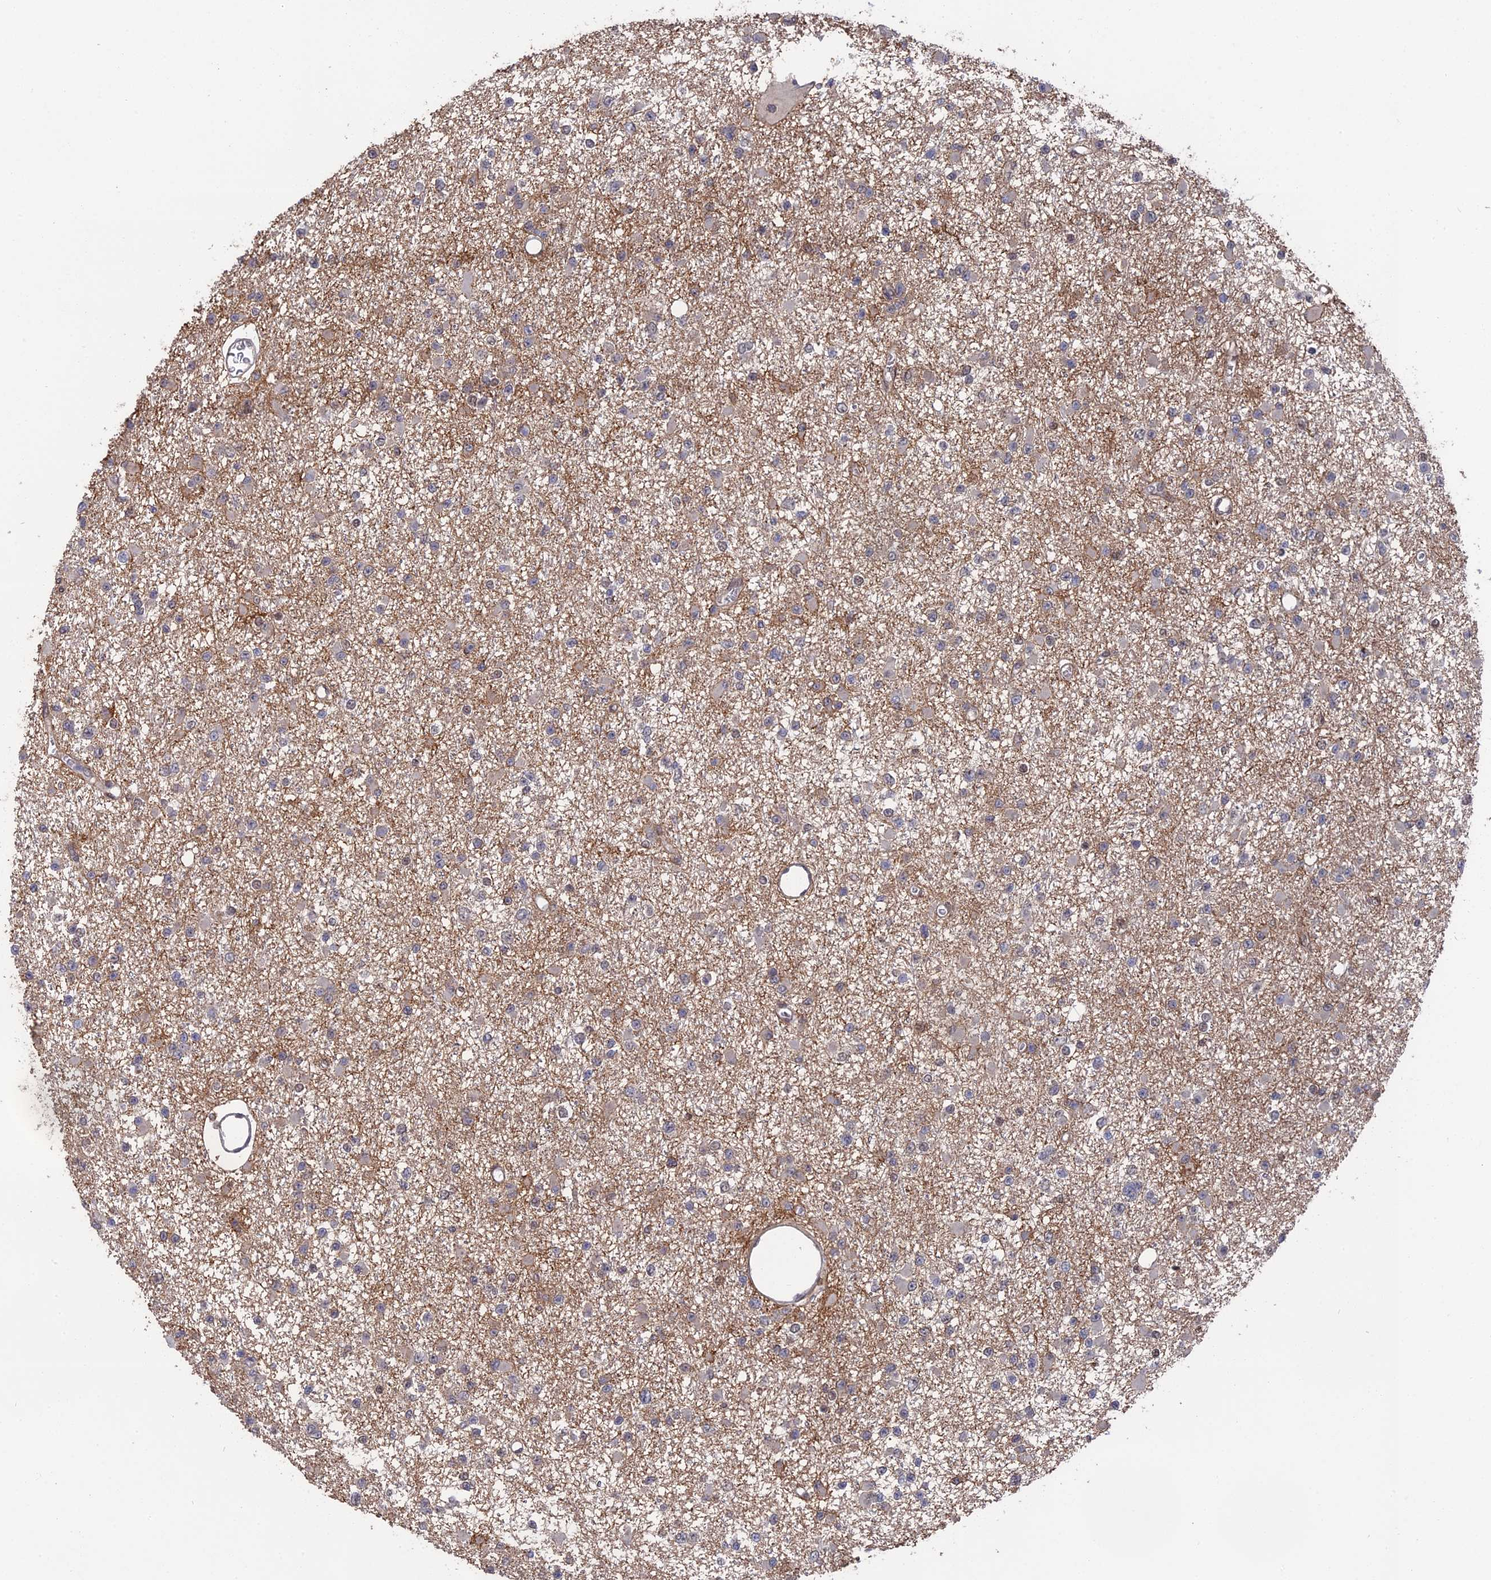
{"staining": {"intensity": "negative", "quantity": "none", "location": "none"}, "tissue": "glioma", "cell_type": "Tumor cells", "image_type": "cancer", "snomed": [{"axis": "morphology", "description": "Glioma, malignant, Low grade"}, {"axis": "topography", "description": "Brain"}], "caption": "A high-resolution photomicrograph shows IHC staining of malignant low-grade glioma, which reveals no significant positivity in tumor cells.", "gene": "MYBL2", "patient": {"sex": "female", "age": 22}}